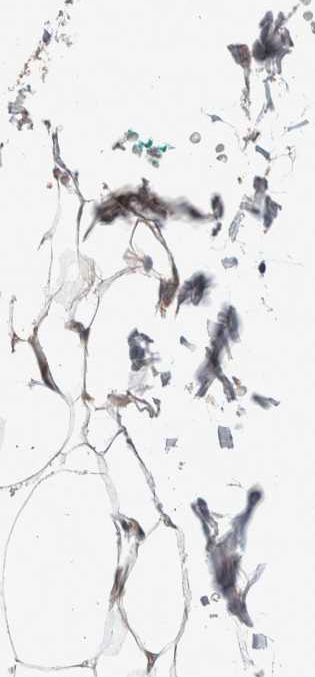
{"staining": {"intensity": "moderate", "quantity": ">75%", "location": "cytoplasmic/membranous"}, "tissue": "adipose tissue", "cell_type": "Adipocytes", "image_type": "normal", "snomed": [{"axis": "morphology", "description": "Normal tissue, NOS"}, {"axis": "topography", "description": "Breast"}, {"axis": "topography", "description": "Adipose tissue"}], "caption": "Immunohistochemical staining of unremarkable human adipose tissue shows medium levels of moderate cytoplasmic/membranous expression in approximately >75% of adipocytes. Ihc stains the protein of interest in brown and the nuclei are stained blue.", "gene": "PRDM15", "patient": {"sex": "female", "age": 25}}